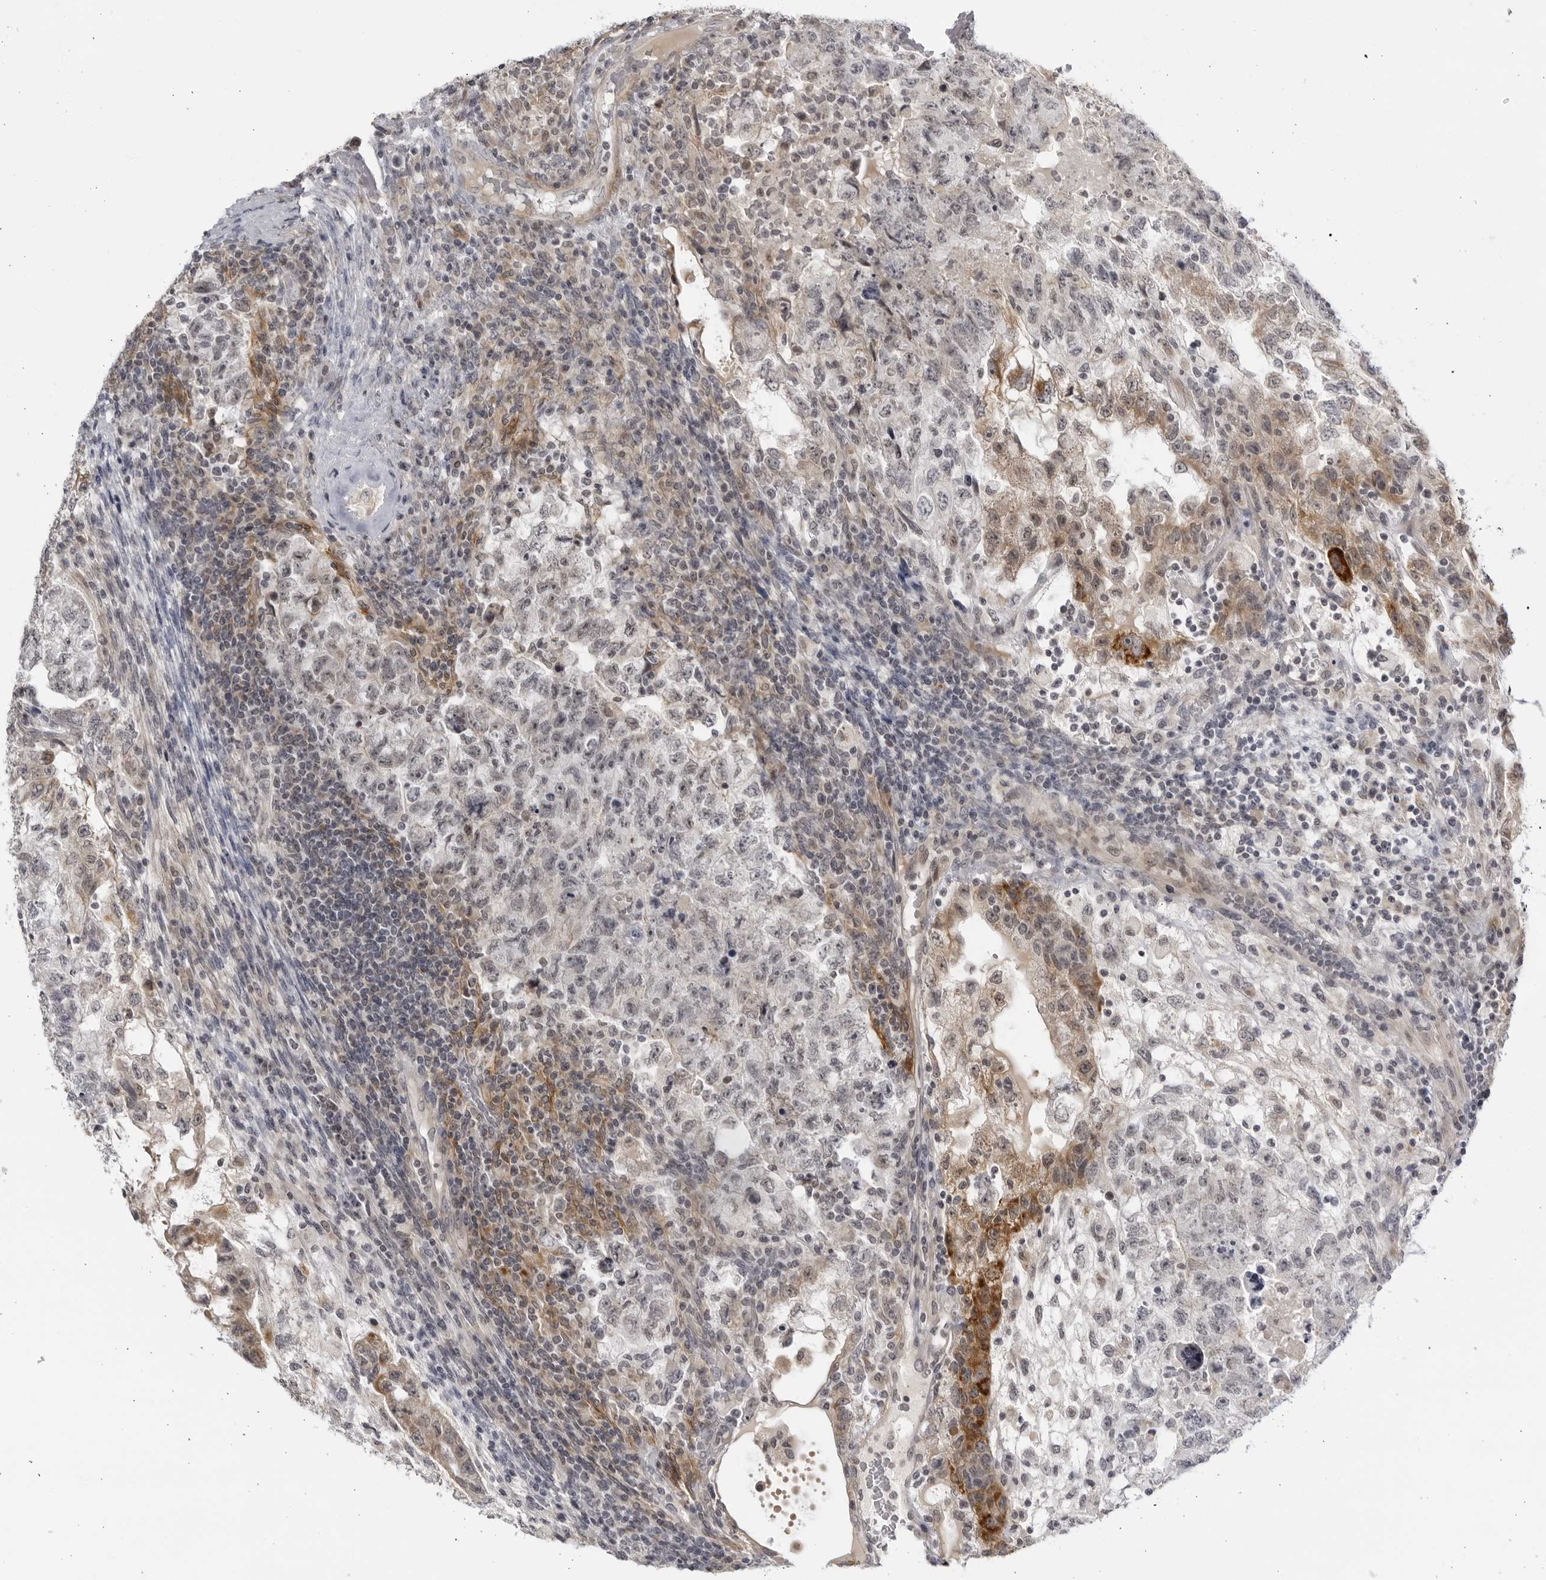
{"staining": {"intensity": "moderate", "quantity": "<25%", "location": "cytoplasmic/membranous"}, "tissue": "testis cancer", "cell_type": "Tumor cells", "image_type": "cancer", "snomed": [{"axis": "morphology", "description": "Carcinoma, Embryonal, NOS"}, {"axis": "topography", "description": "Testis"}], "caption": "Protein staining displays moderate cytoplasmic/membranous positivity in about <25% of tumor cells in testis cancer.", "gene": "CNBD1", "patient": {"sex": "male", "age": 36}}